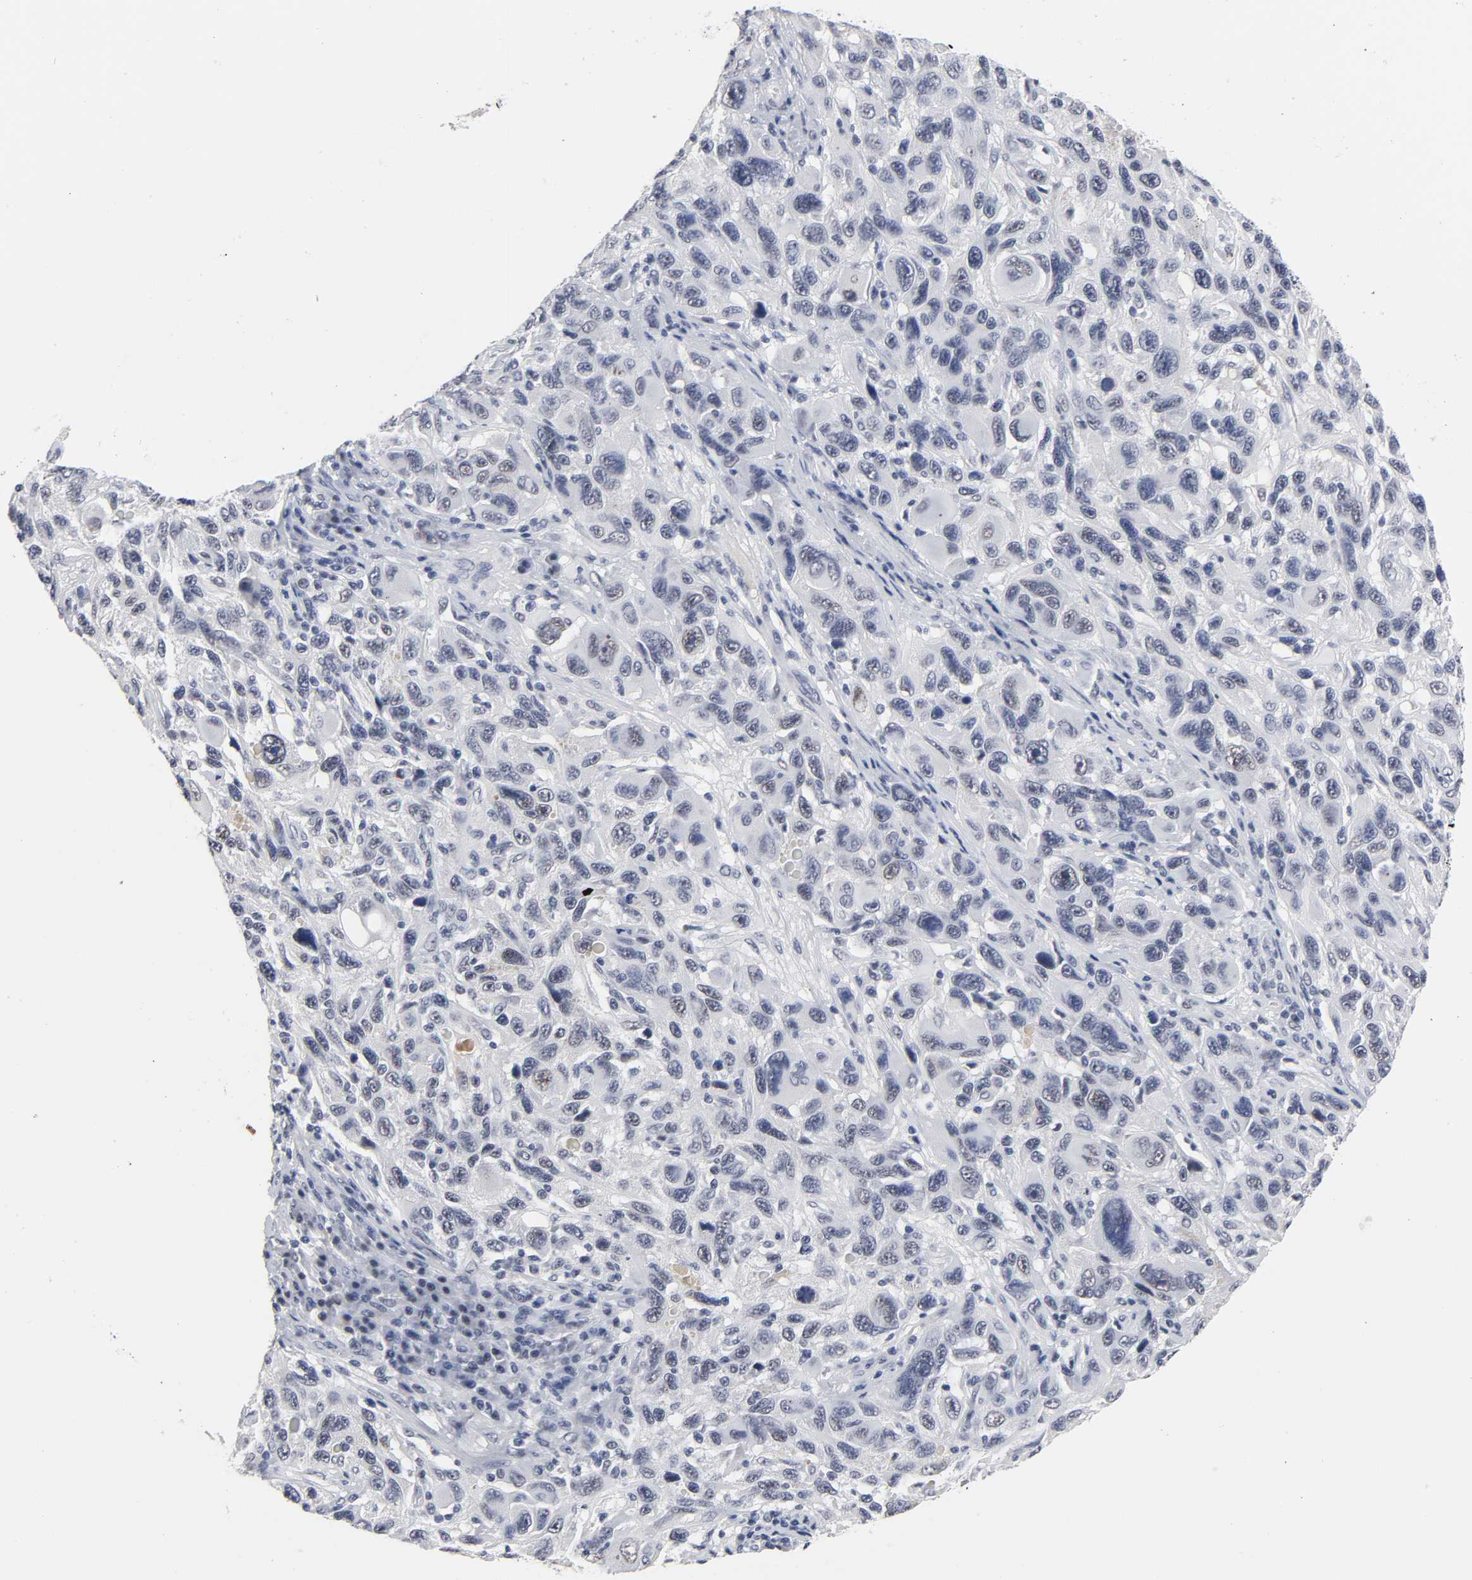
{"staining": {"intensity": "weak", "quantity": "<25%", "location": "nuclear"}, "tissue": "melanoma", "cell_type": "Tumor cells", "image_type": "cancer", "snomed": [{"axis": "morphology", "description": "Malignant melanoma, NOS"}, {"axis": "topography", "description": "Skin"}], "caption": "Immunohistochemistry (IHC) of melanoma displays no positivity in tumor cells. (IHC, brightfield microscopy, high magnification).", "gene": "GRHL2", "patient": {"sex": "male", "age": 53}}